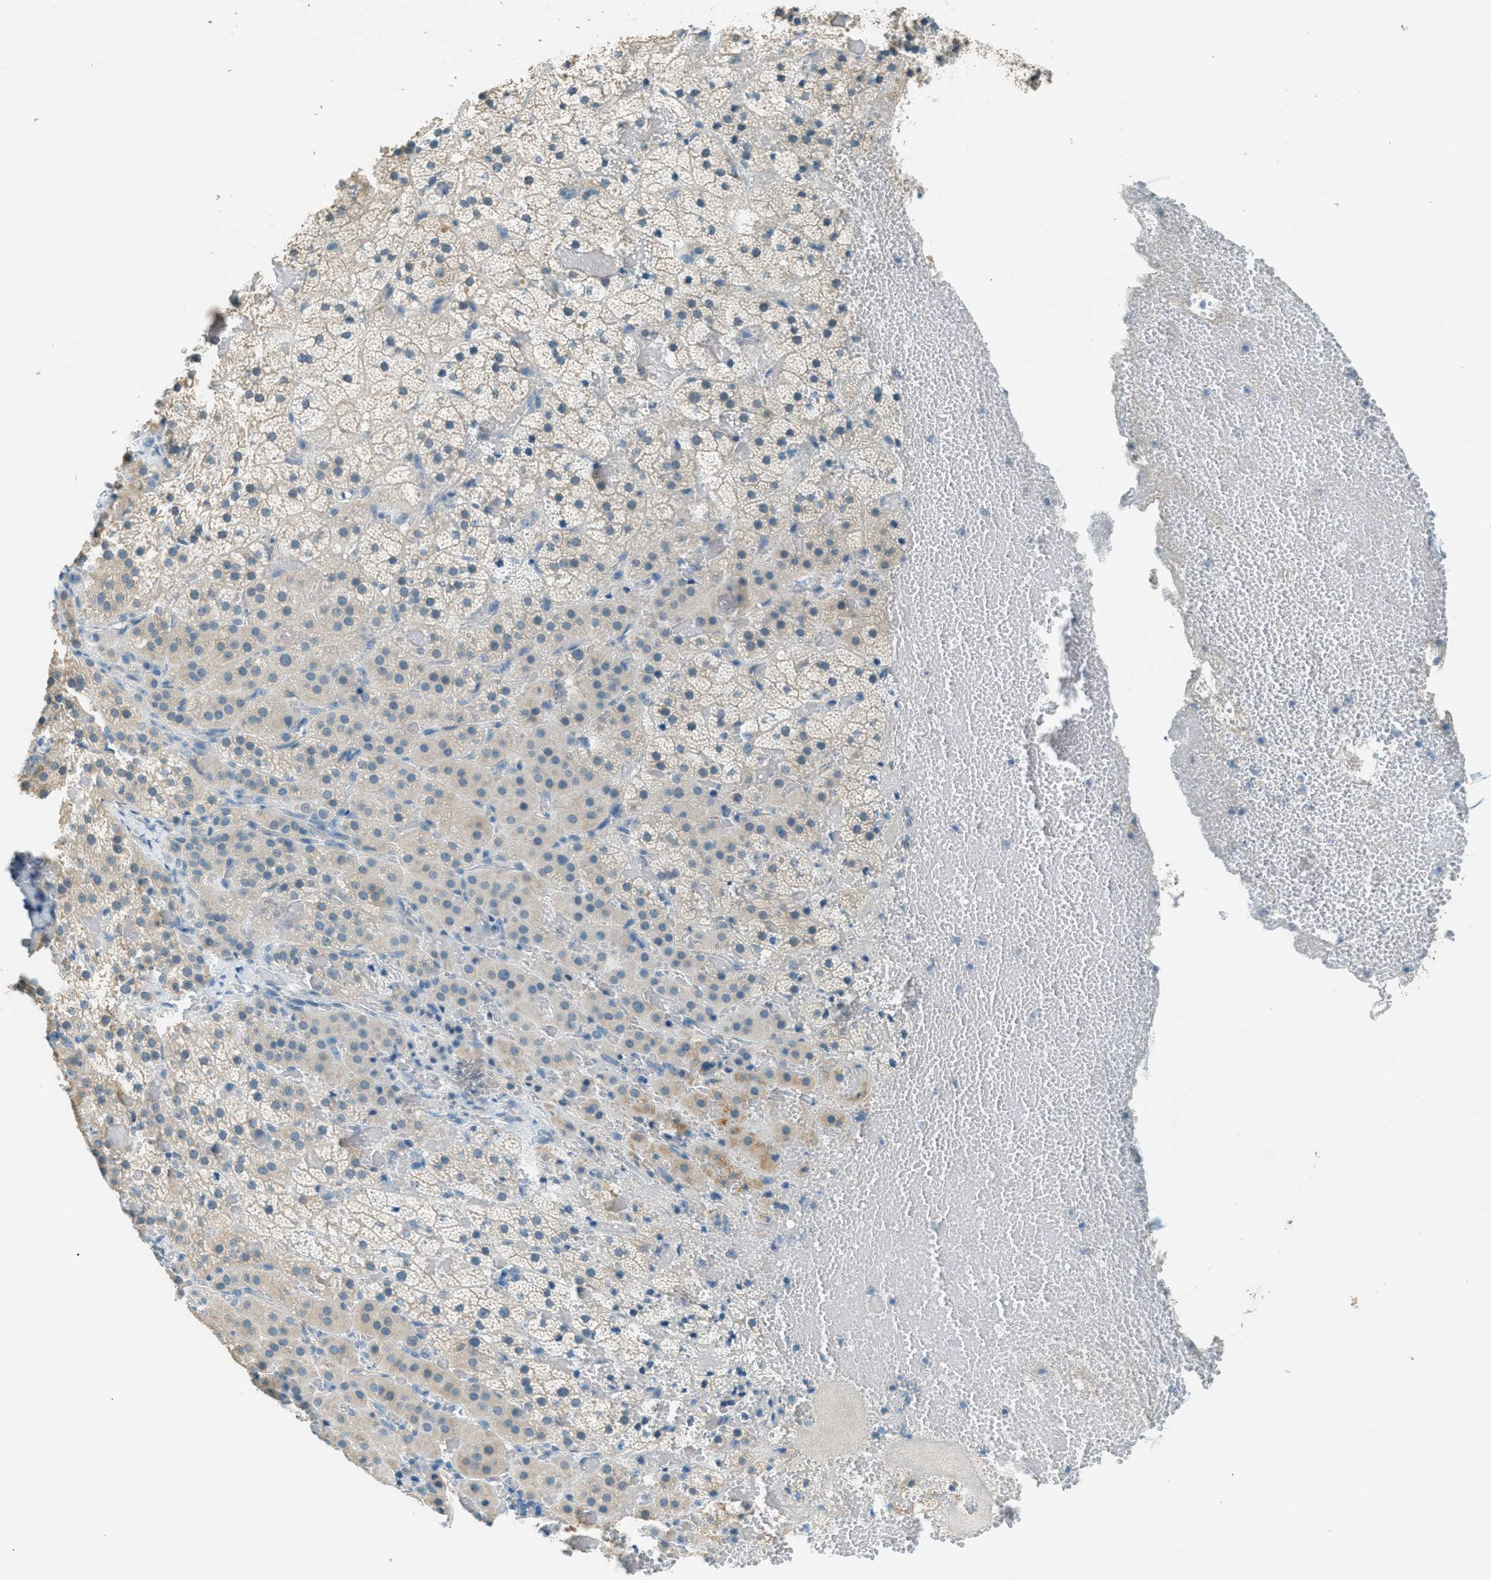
{"staining": {"intensity": "weak", "quantity": "<25%", "location": "cytoplasmic/membranous"}, "tissue": "adrenal gland", "cell_type": "Glandular cells", "image_type": "normal", "snomed": [{"axis": "morphology", "description": "Normal tissue, NOS"}, {"axis": "topography", "description": "Adrenal gland"}], "caption": "Glandular cells are negative for protein expression in benign human adrenal gland. The staining is performed using DAB brown chromogen with nuclei counter-stained in using hematoxylin.", "gene": "MSLN", "patient": {"sex": "female", "age": 59}}